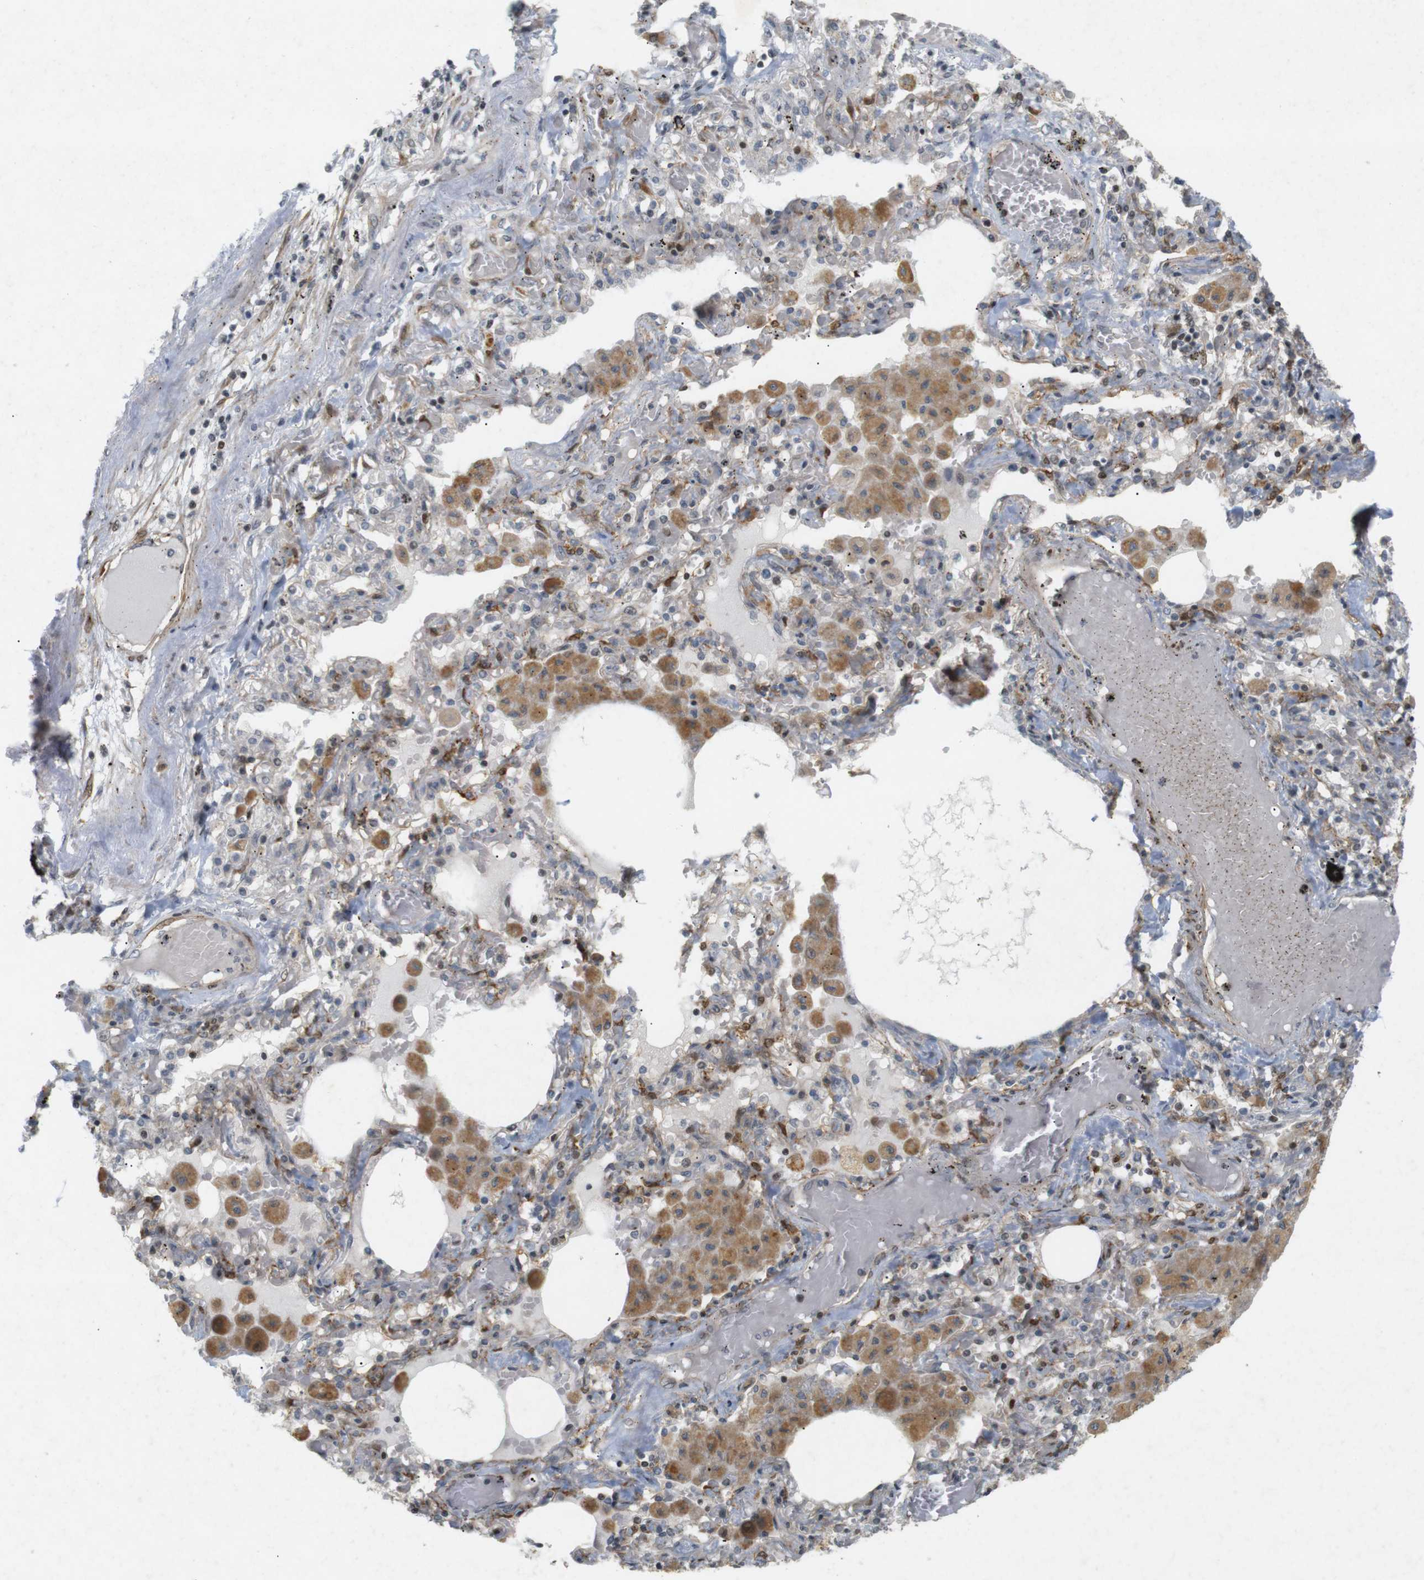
{"staining": {"intensity": "negative", "quantity": "none", "location": "none"}, "tissue": "lung cancer", "cell_type": "Tumor cells", "image_type": "cancer", "snomed": [{"axis": "morphology", "description": "Squamous cell carcinoma, NOS"}, {"axis": "topography", "description": "Lung"}], "caption": "Squamous cell carcinoma (lung) stained for a protein using IHC demonstrates no staining tumor cells.", "gene": "PPP1R14A", "patient": {"sex": "female", "age": 47}}